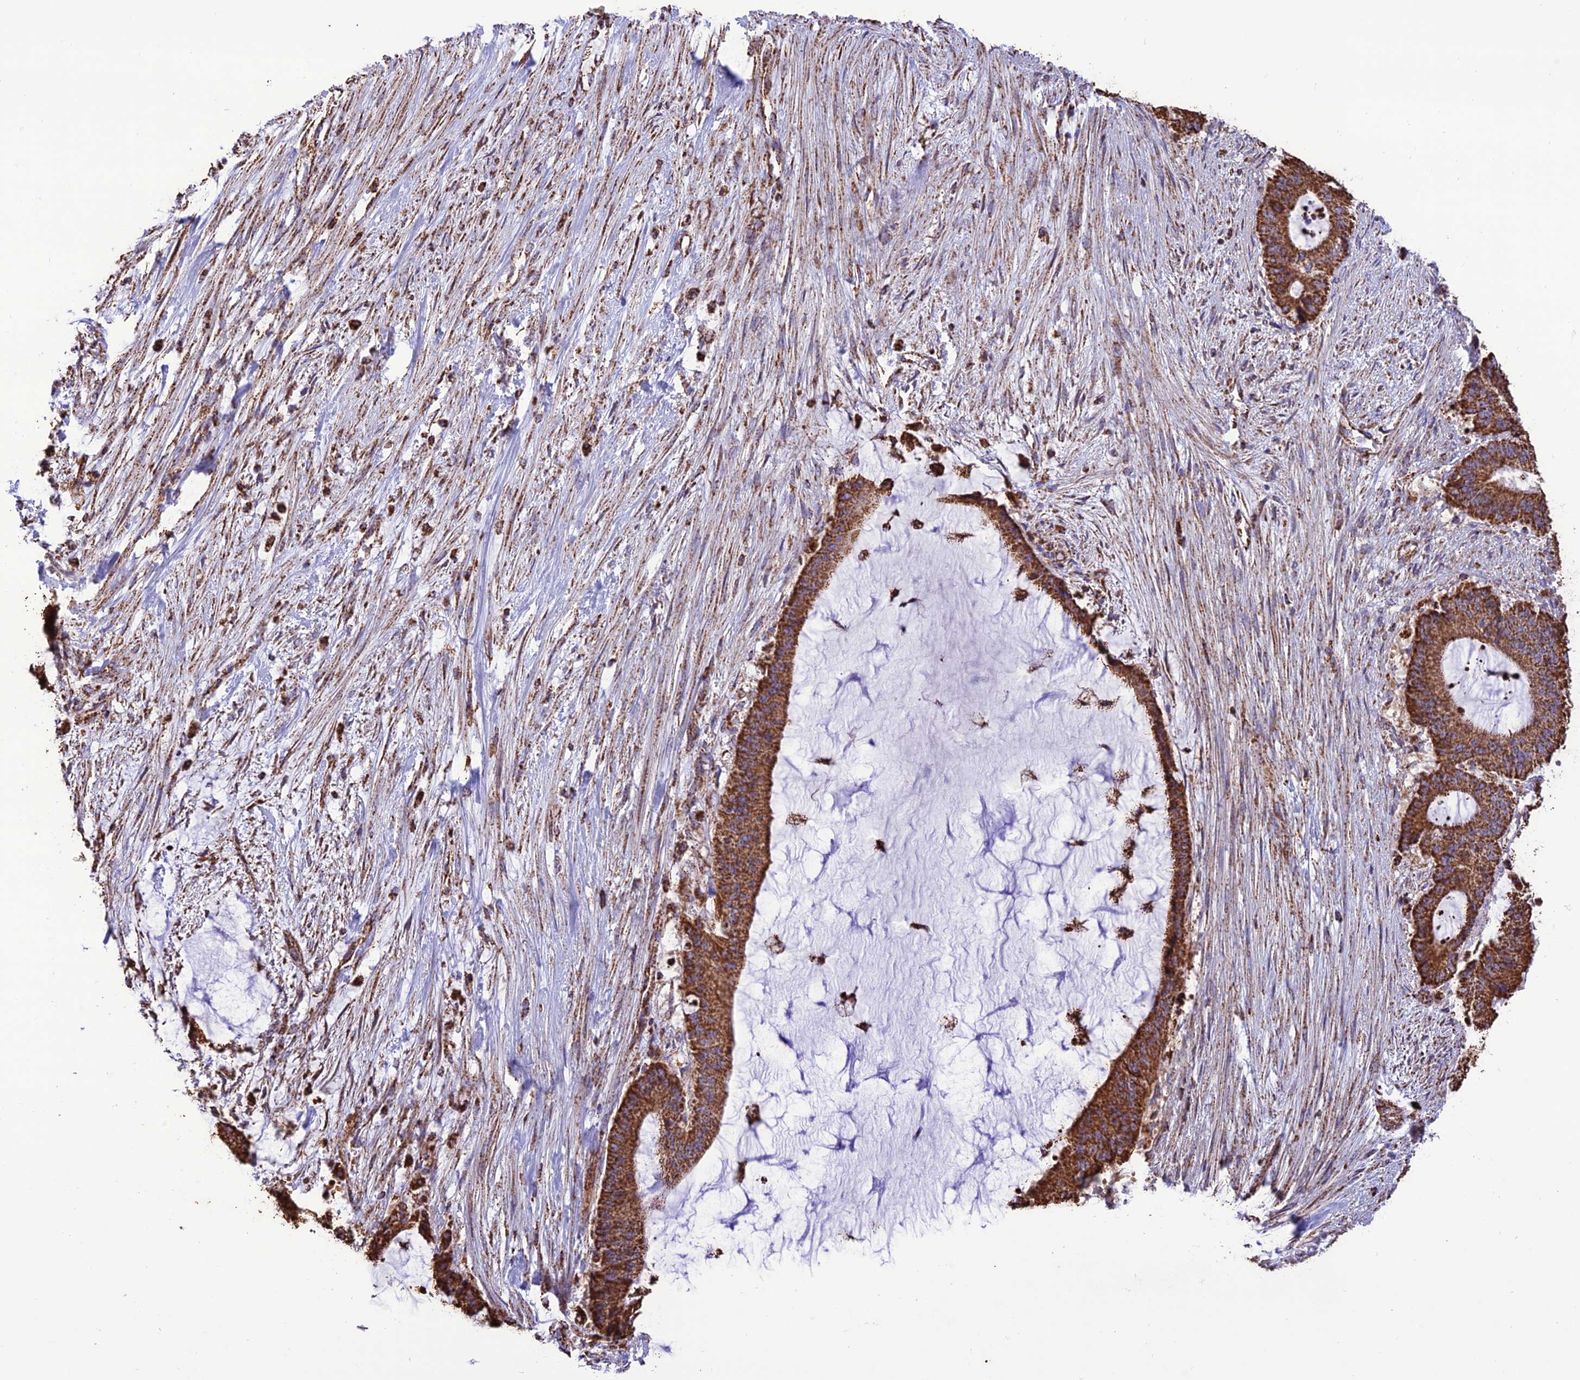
{"staining": {"intensity": "strong", "quantity": ">75%", "location": "cytoplasmic/membranous"}, "tissue": "liver cancer", "cell_type": "Tumor cells", "image_type": "cancer", "snomed": [{"axis": "morphology", "description": "Normal tissue, NOS"}, {"axis": "morphology", "description": "Cholangiocarcinoma"}, {"axis": "topography", "description": "Liver"}, {"axis": "topography", "description": "Peripheral nerve tissue"}], "caption": "Immunohistochemical staining of human liver cancer (cholangiocarcinoma) demonstrates high levels of strong cytoplasmic/membranous protein expression in approximately >75% of tumor cells.", "gene": "NDUFAF1", "patient": {"sex": "female", "age": 73}}